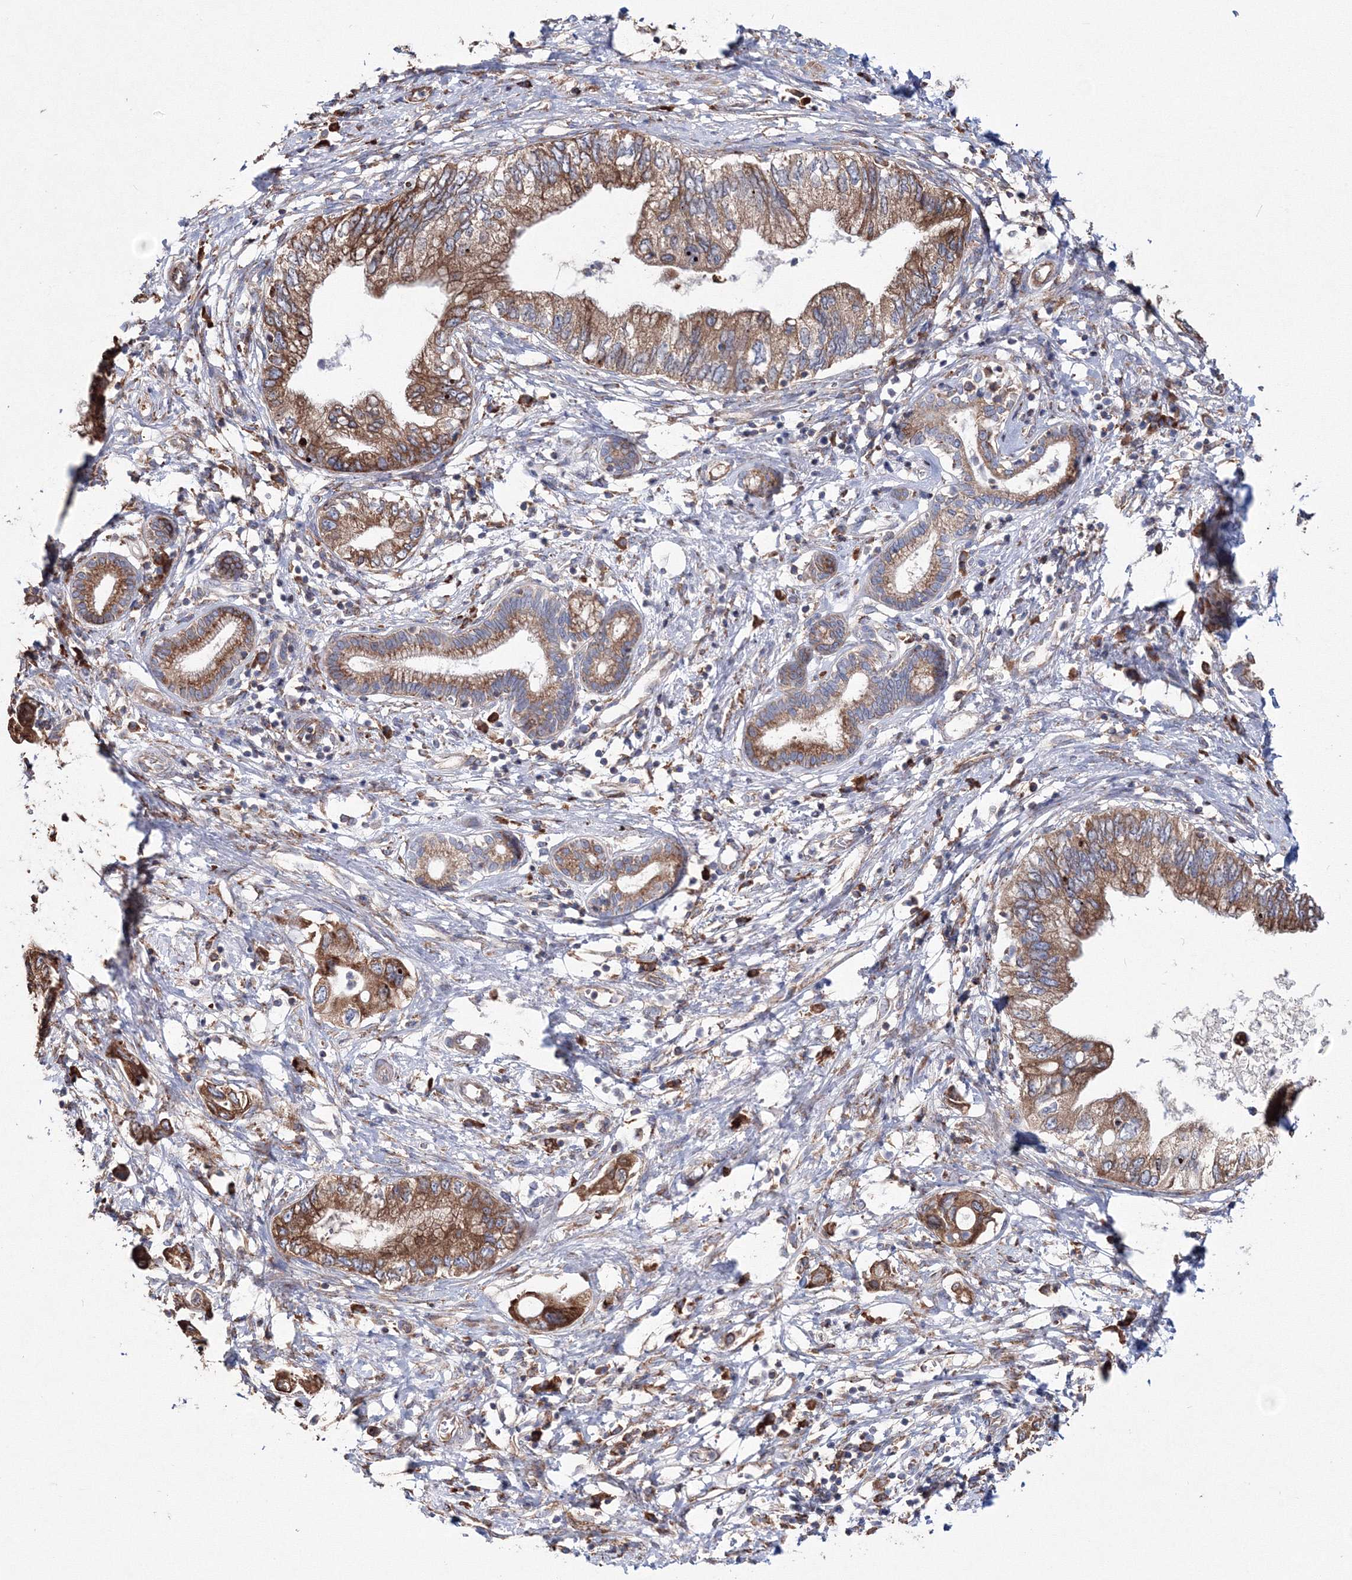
{"staining": {"intensity": "moderate", "quantity": ">75%", "location": "cytoplasmic/membranous"}, "tissue": "pancreatic cancer", "cell_type": "Tumor cells", "image_type": "cancer", "snomed": [{"axis": "morphology", "description": "Adenocarcinoma, NOS"}, {"axis": "topography", "description": "Pancreas"}], "caption": "Immunohistochemistry (IHC) histopathology image of neoplastic tissue: pancreatic cancer (adenocarcinoma) stained using immunohistochemistry (IHC) displays medium levels of moderate protein expression localized specifically in the cytoplasmic/membranous of tumor cells, appearing as a cytoplasmic/membranous brown color.", "gene": "VPS8", "patient": {"sex": "female", "age": 73}}